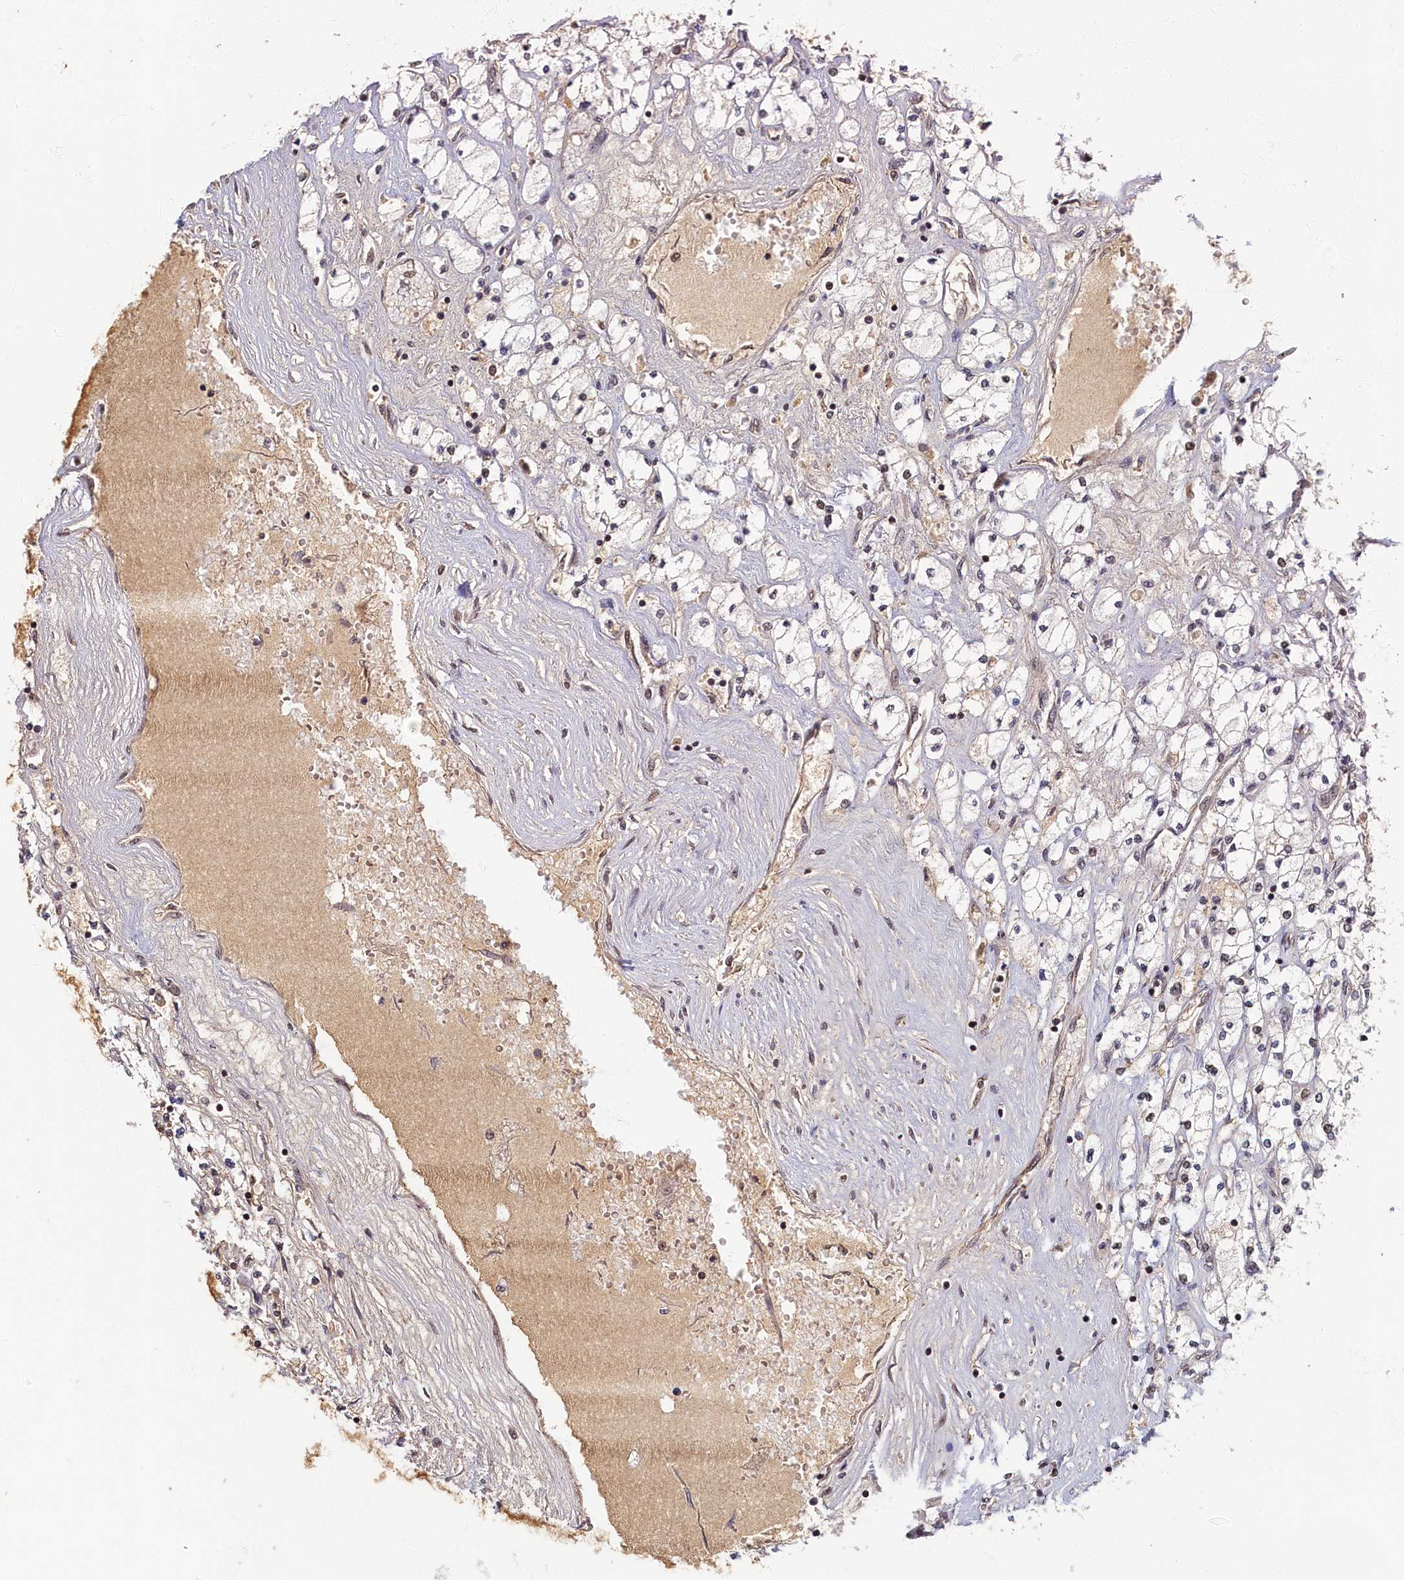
{"staining": {"intensity": "weak", "quantity": "<25%", "location": "cytoplasmic/membranous,nuclear"}, "tissue": "renal cancer", "cell_type": "Tumor cells", "image_type": "cancer", "snomed": [{"axis": "morphology", "description": "Adenocarcinoma, NOS"}, {"axis": "topography", "description": "Kidney"}], "caption": "A photomicrograph of human renal cancer (adenocarcinoma) is negative for staining in tumor cells.", "gene": "CKAP2L", "patient": {"sex": "male", "age": 80}}